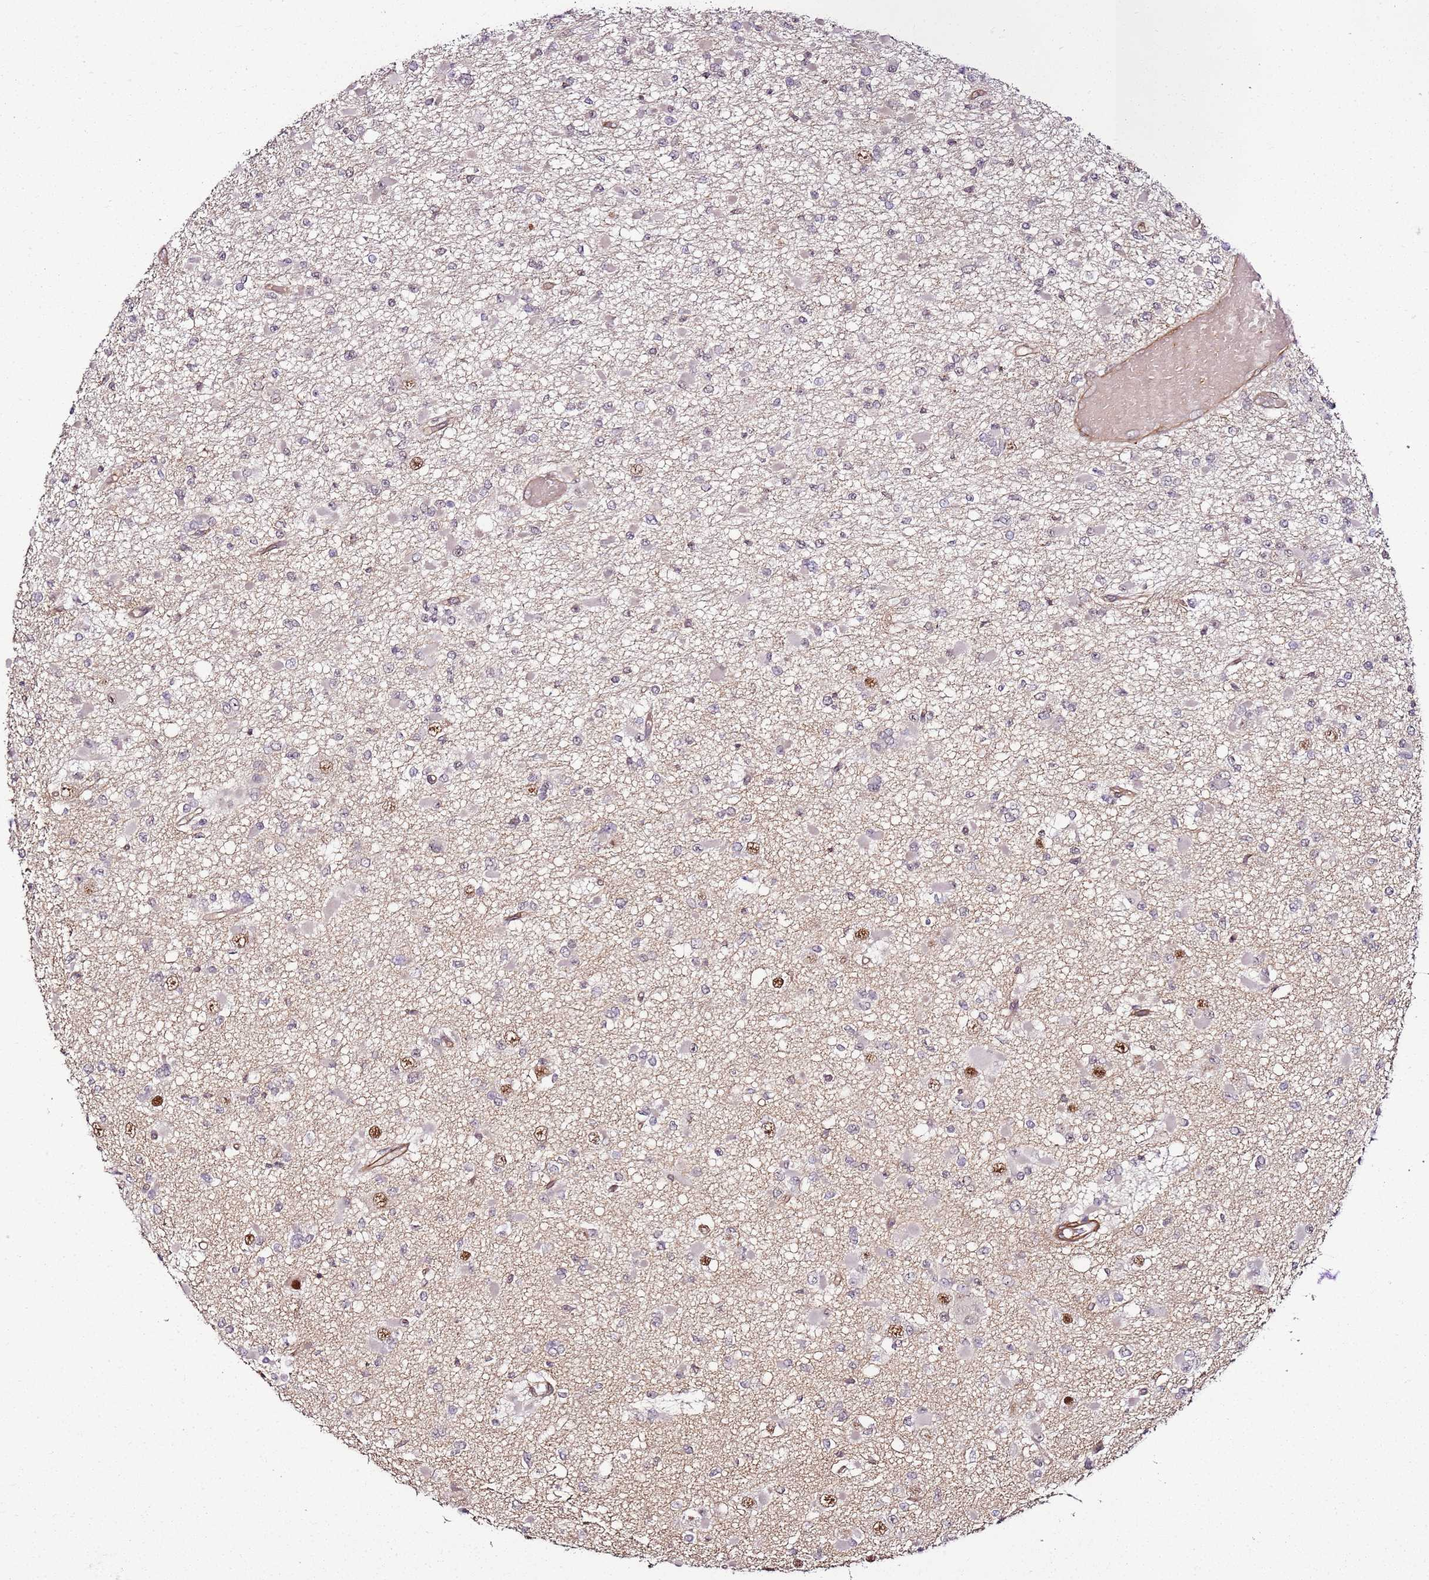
{"staining": {"intensity": "negative", "quantity": "none", "location": "none"}, "tissue": "glioma", "cell_type": "Tumor cells", "image_type": "cancer", "snomed": [{"axis": "morphology", "description": "Glioma, malignant, Low grade"}, {"axis": "topography", "description": "Brain"}], "caption": "DAB (3,3'-diaminobenzidine) immunohistochemical staining of low-grade glioma (malignant) displays no significant staining in tumor cells. Brightfield microscopy of IHC stained with DAB (brown) and hematoxylin (blue), captured at high magnification.", "gene": "CCNYL1", "patient": {"sex": "female", "age": 22}}